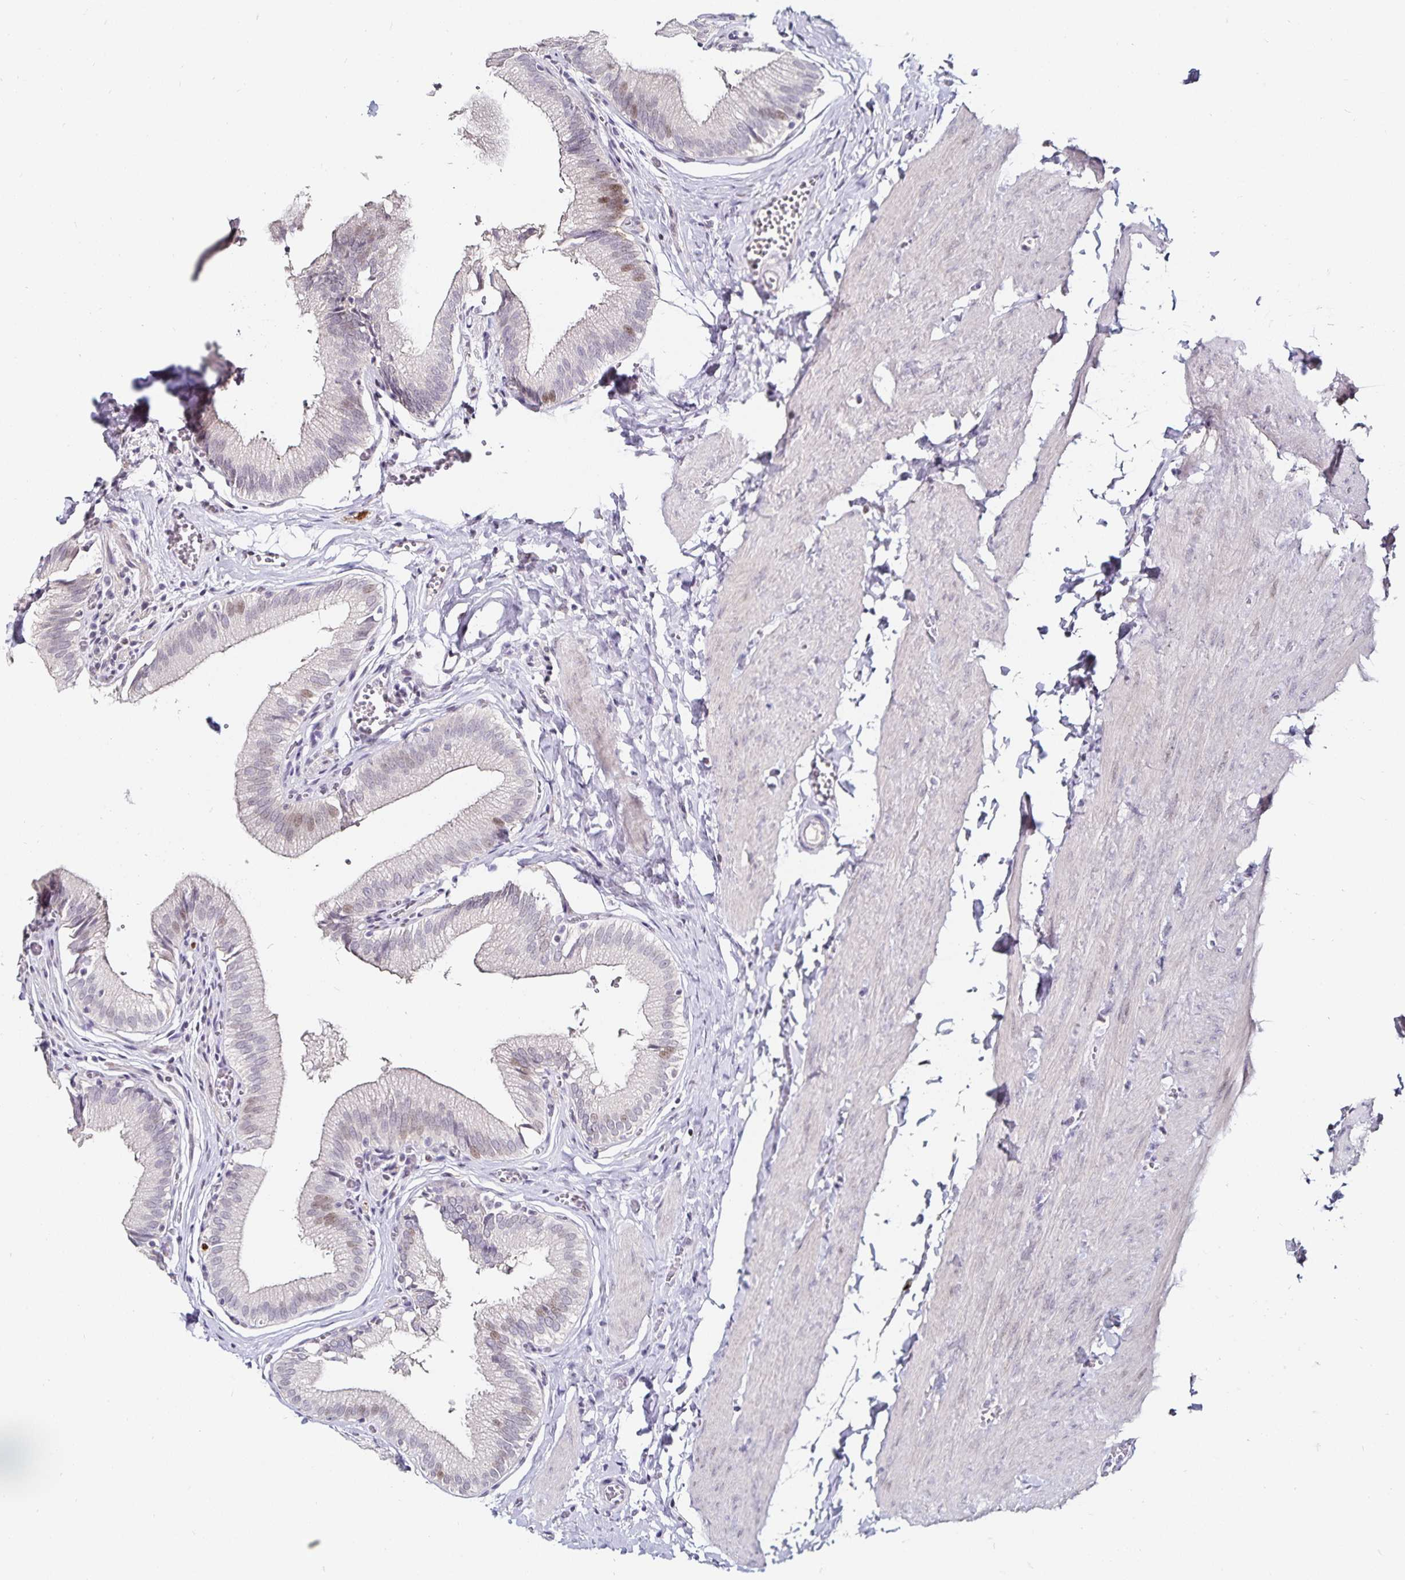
{"staining": {"intensity": "weak", "quantity": "25%-75%", "location": "nuclear"}, "tissue": "gallbladder", "cell_type": "Glandular cells", "image_type": "normal", "snomed": [{"axis": "morphology", "description": "Normal tissue, NOS"}, {"axis": "topography", "description": "Gallbladder"}, {"axis": "topography", "description": "Peripheral nerve tissue"}], "caption": "High-magnification brightfield microscopy of benign gallbladder stained with DAB (brown) and counterstained with hematoxylin (blue). glandular cells exhibit weak nuclear staining is present in approximately25%-75% of cells. The staining was performed using DAB (3,3'-diaminobenzidine), with brown indicating positive protein expression. Nuclei are stained blue with hematoxylin.", "gene": "ANLN", "patient": {"sex": "male", "age": 17}}